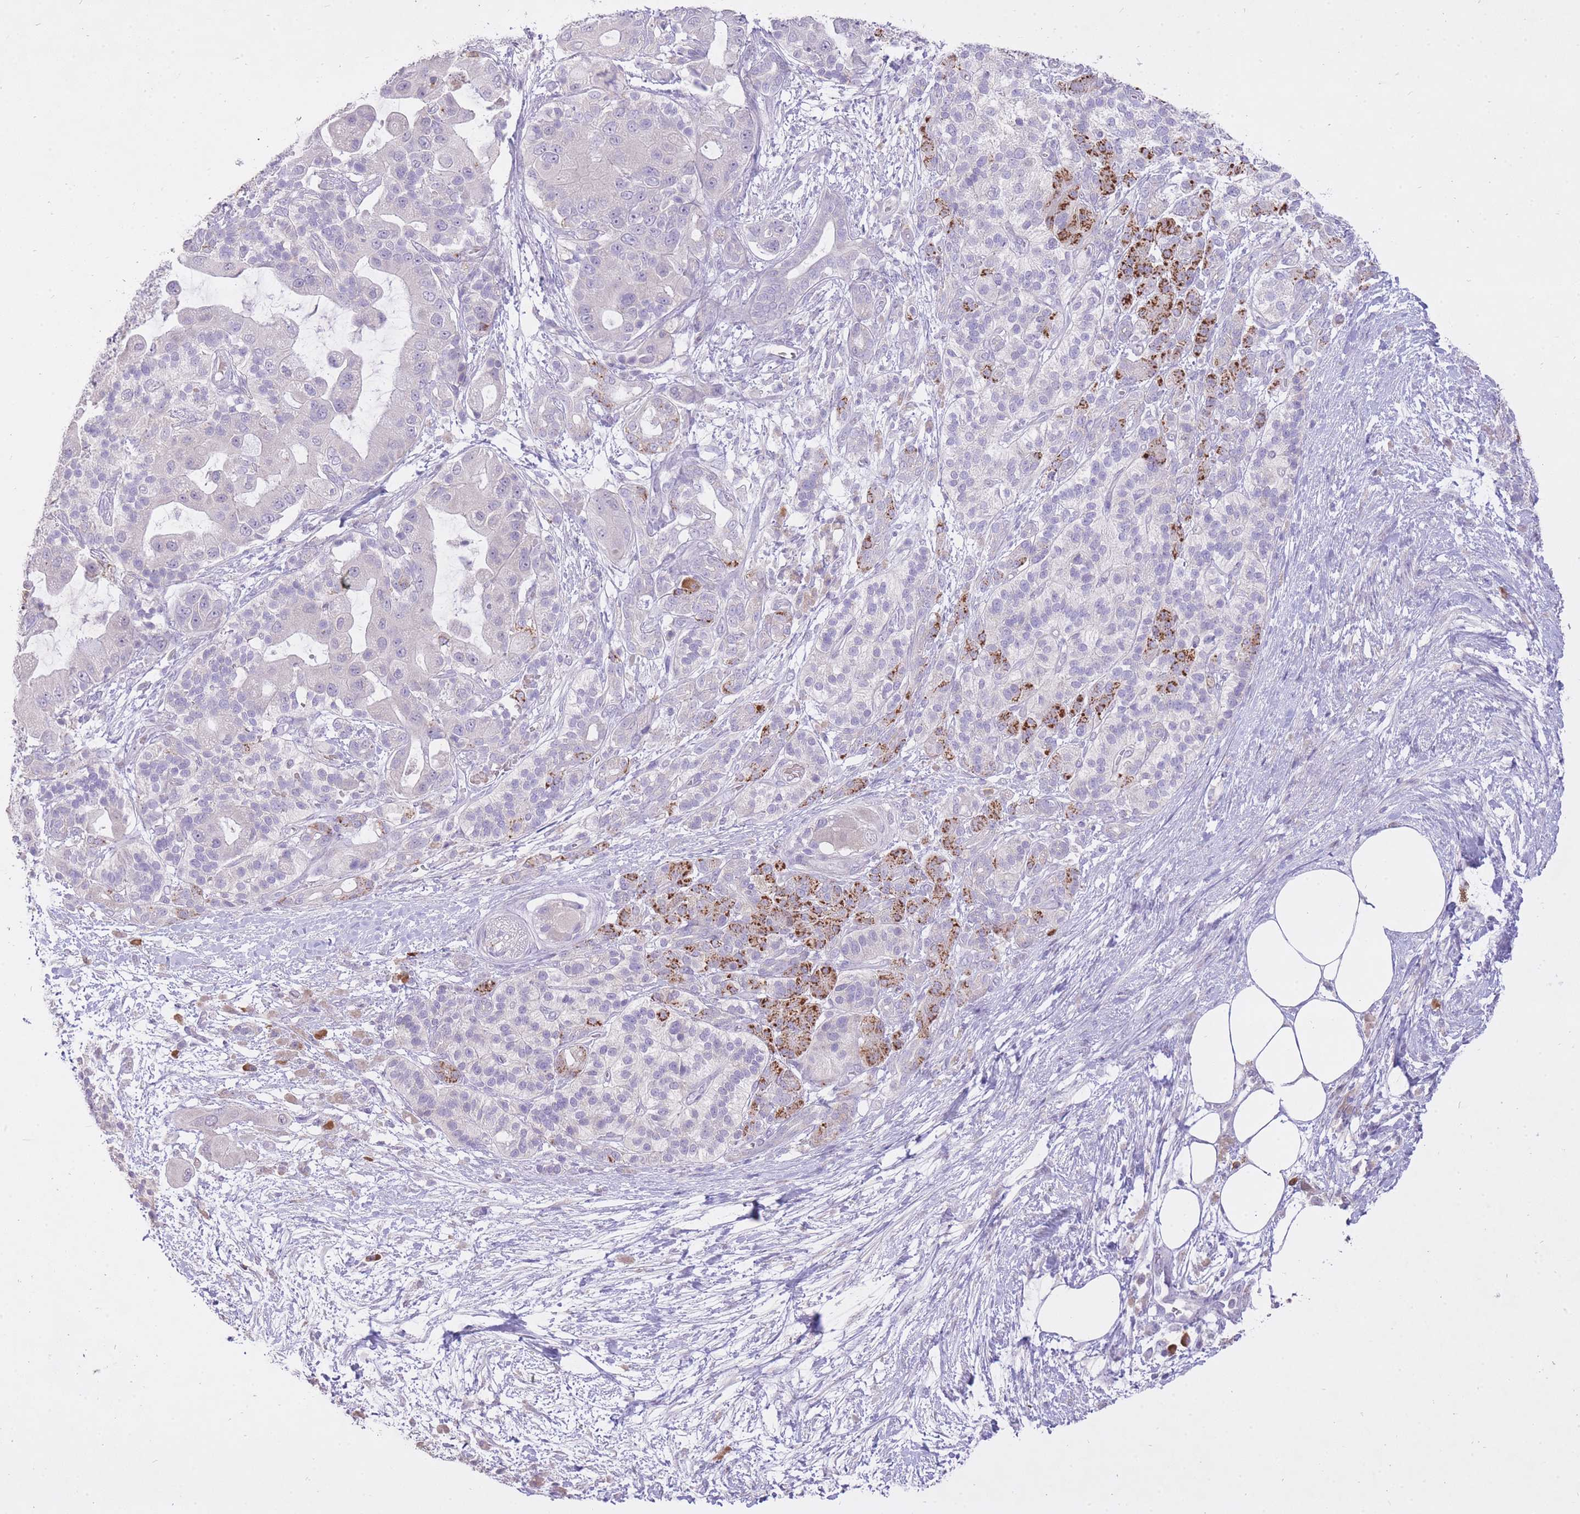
{"staining": {"intensity": "negative", "quantity": "none", "location": "none"}, "tissue": "pancreatic cancer", "cell_type": "Tumor cells", "image_type": "cancer", "snomed": [{"axis": "morphology", "description": "Adenocarcinoma, NOS"}, {"axis": "topography", "description": "Pancreas"}], "caption": "An IHC micrograph of pancreatic adenocarcinoma is shown. There is no staining in tumor cells of pancreatic adenocarcinoma.", "gene": "FRG2C", "patient": {"sex": "male", "age": 57}}